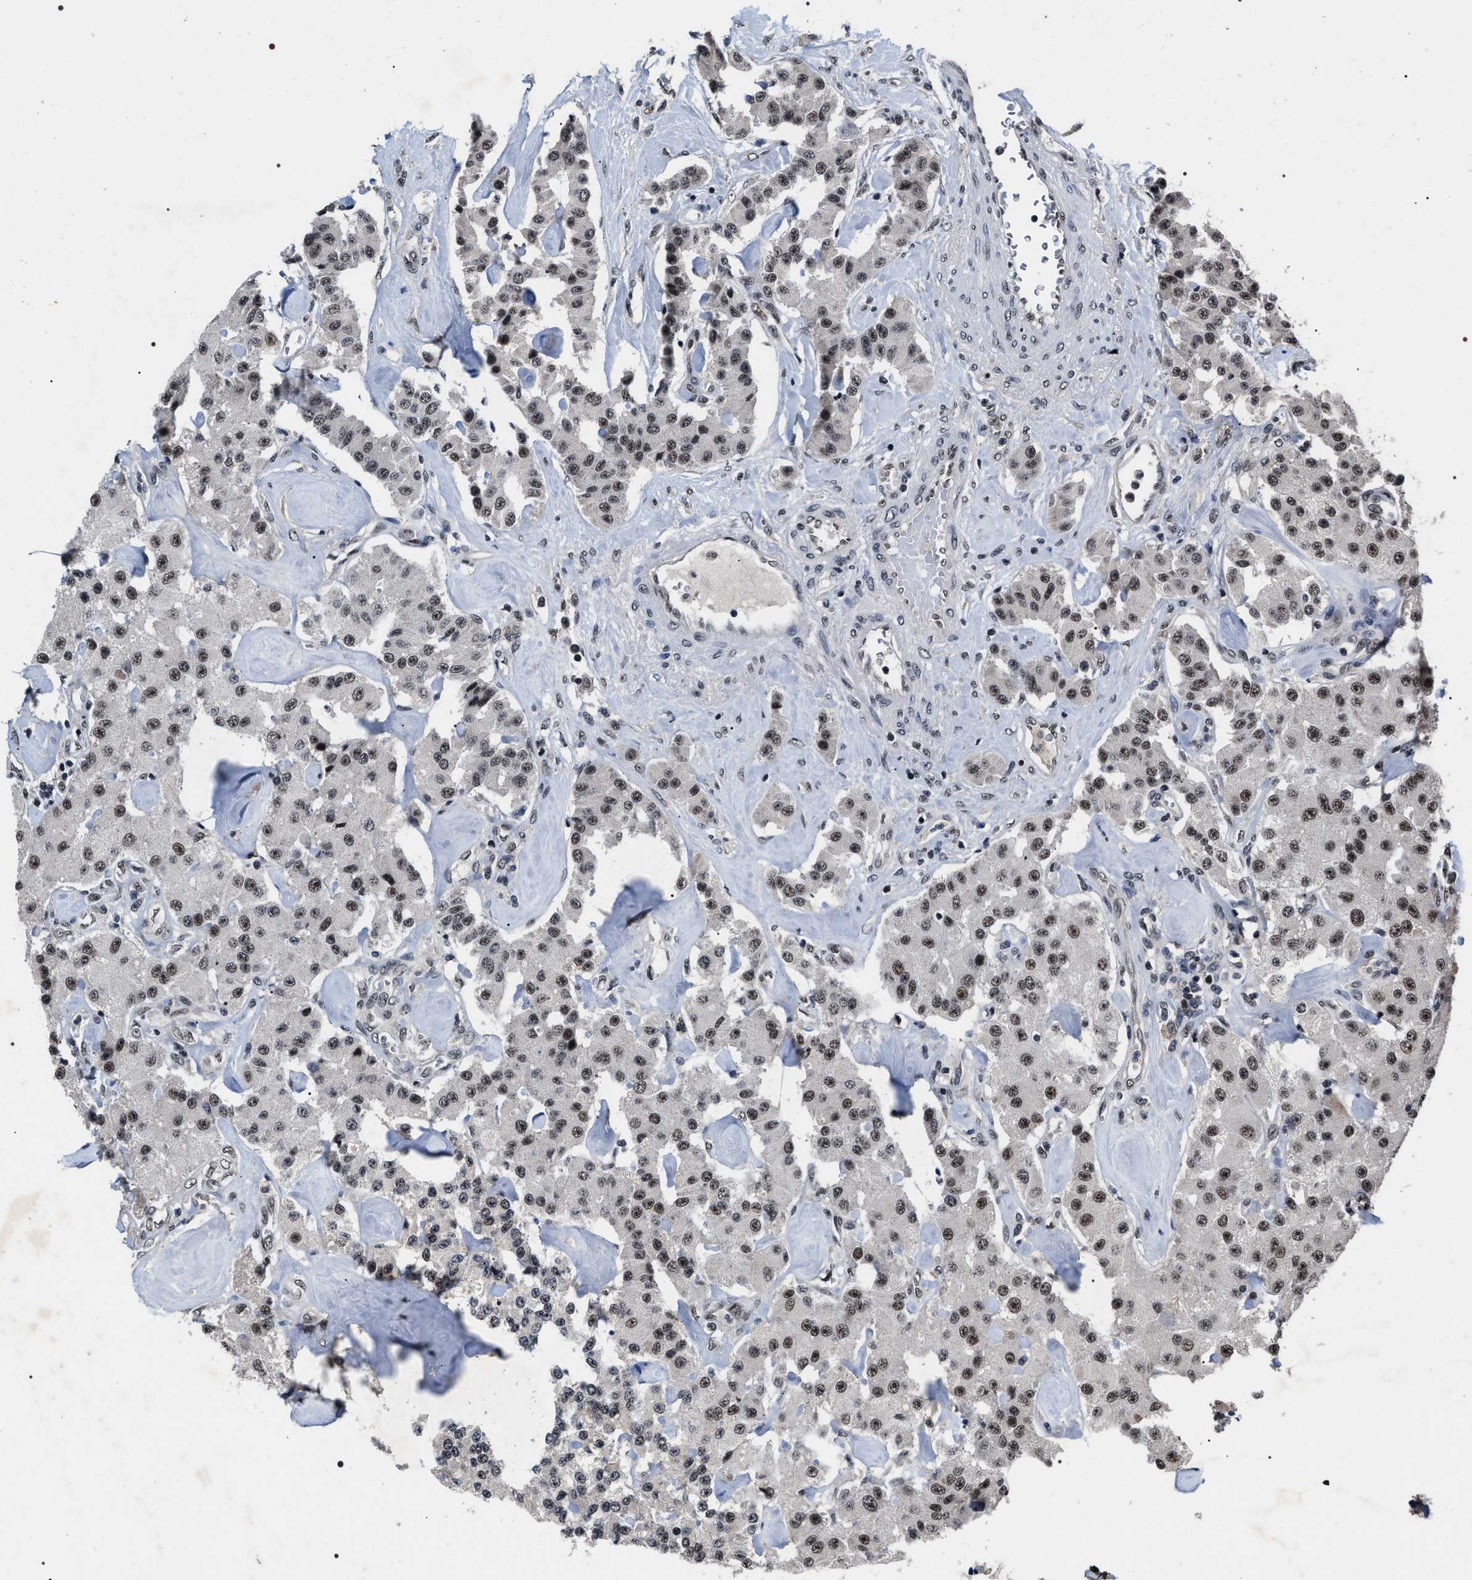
{"staining": {"intensity": "strong", "quantity": "25%-75%", "location": "nuclear"}, "tissue": "carcinoid", "cell_type": "Tumor cells", "image_type": "cancer", "snomed": [{"axis": "morphology", "description": "Carcinoma, NOS"}, {"axis": "morphology", "description": "Carcinoid, malignant, NOS"}, {"axis": "topography", "description": "Urinary bladder"}], "caption": "Carcinoid (malignant) stained with a brown dye demonstrates strong nuclear positive expression in approximately 25%-75% of tumor cells.", "gene": "RRP1B", "patient": {"sex": "male", "age": 57}}